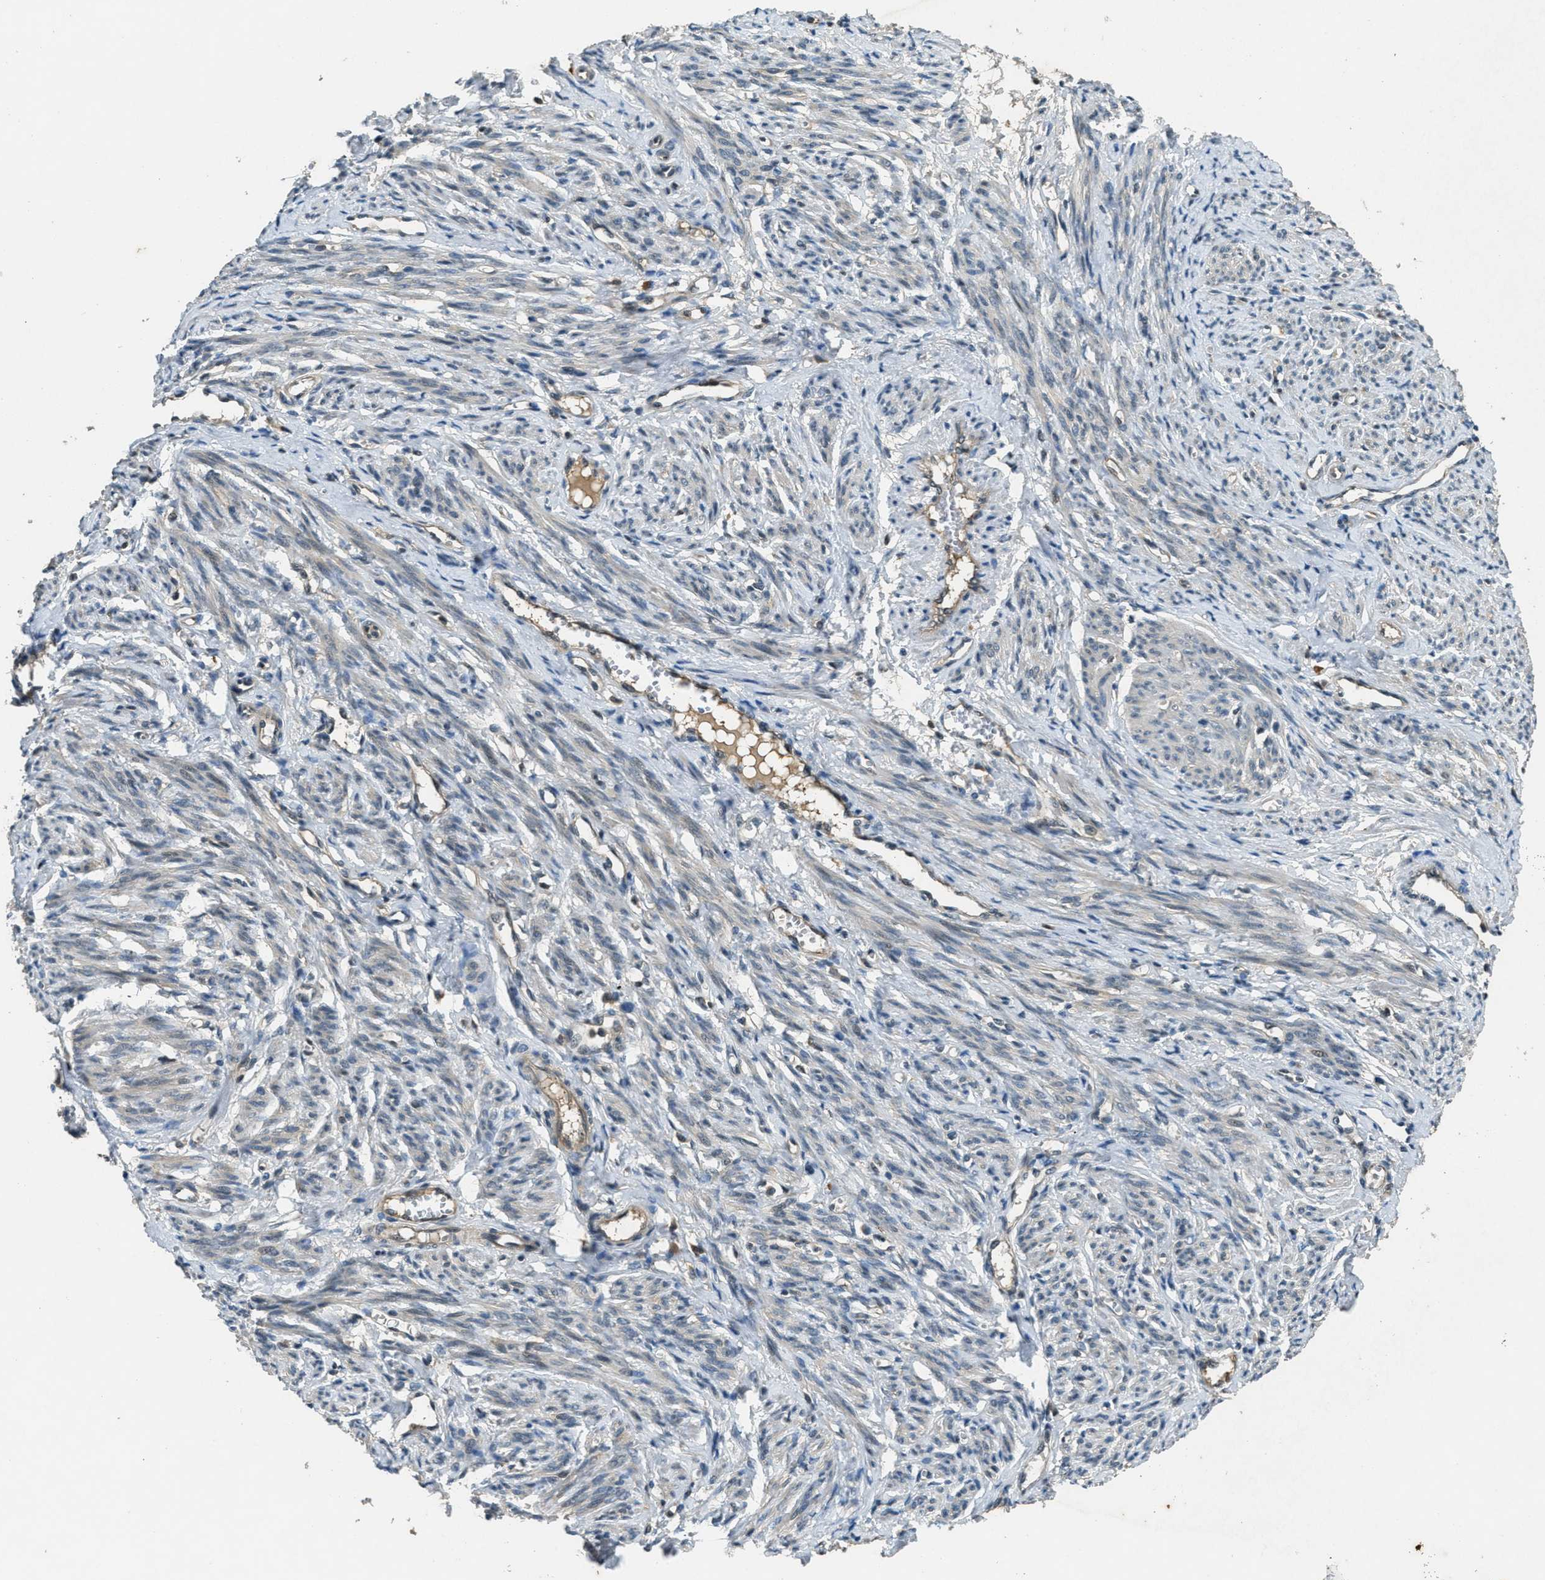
{"staining": {"intensity": "weak", "quantity": "25%-75%", "location": "cytoplasmic/membranous"}, "tissue": "smooth muscle", "cell_type": "Smooth muscle cells", "image_type": "normal", "snomed": [{"axis": "morphology", "description": "Normal tissue, NOS"}, {"axis": "topography", "description": "Smooth muscle"}], "caption": "IHC staining of normal smooth muscle, which demonstrates low levels of weak cytoplasmic/membranous expression in about 25%-75% of smooth muscle cells indicating weak cytoplasmic/membranous protein expression. The staining was performed using DAB (3,3'-diaminobenzidine) (brown) for protein detection and nuclei were counterstained in hematoxylin (blue).", "gene": "DUSP6", "patient": {"sex": "female", "age": 65}}